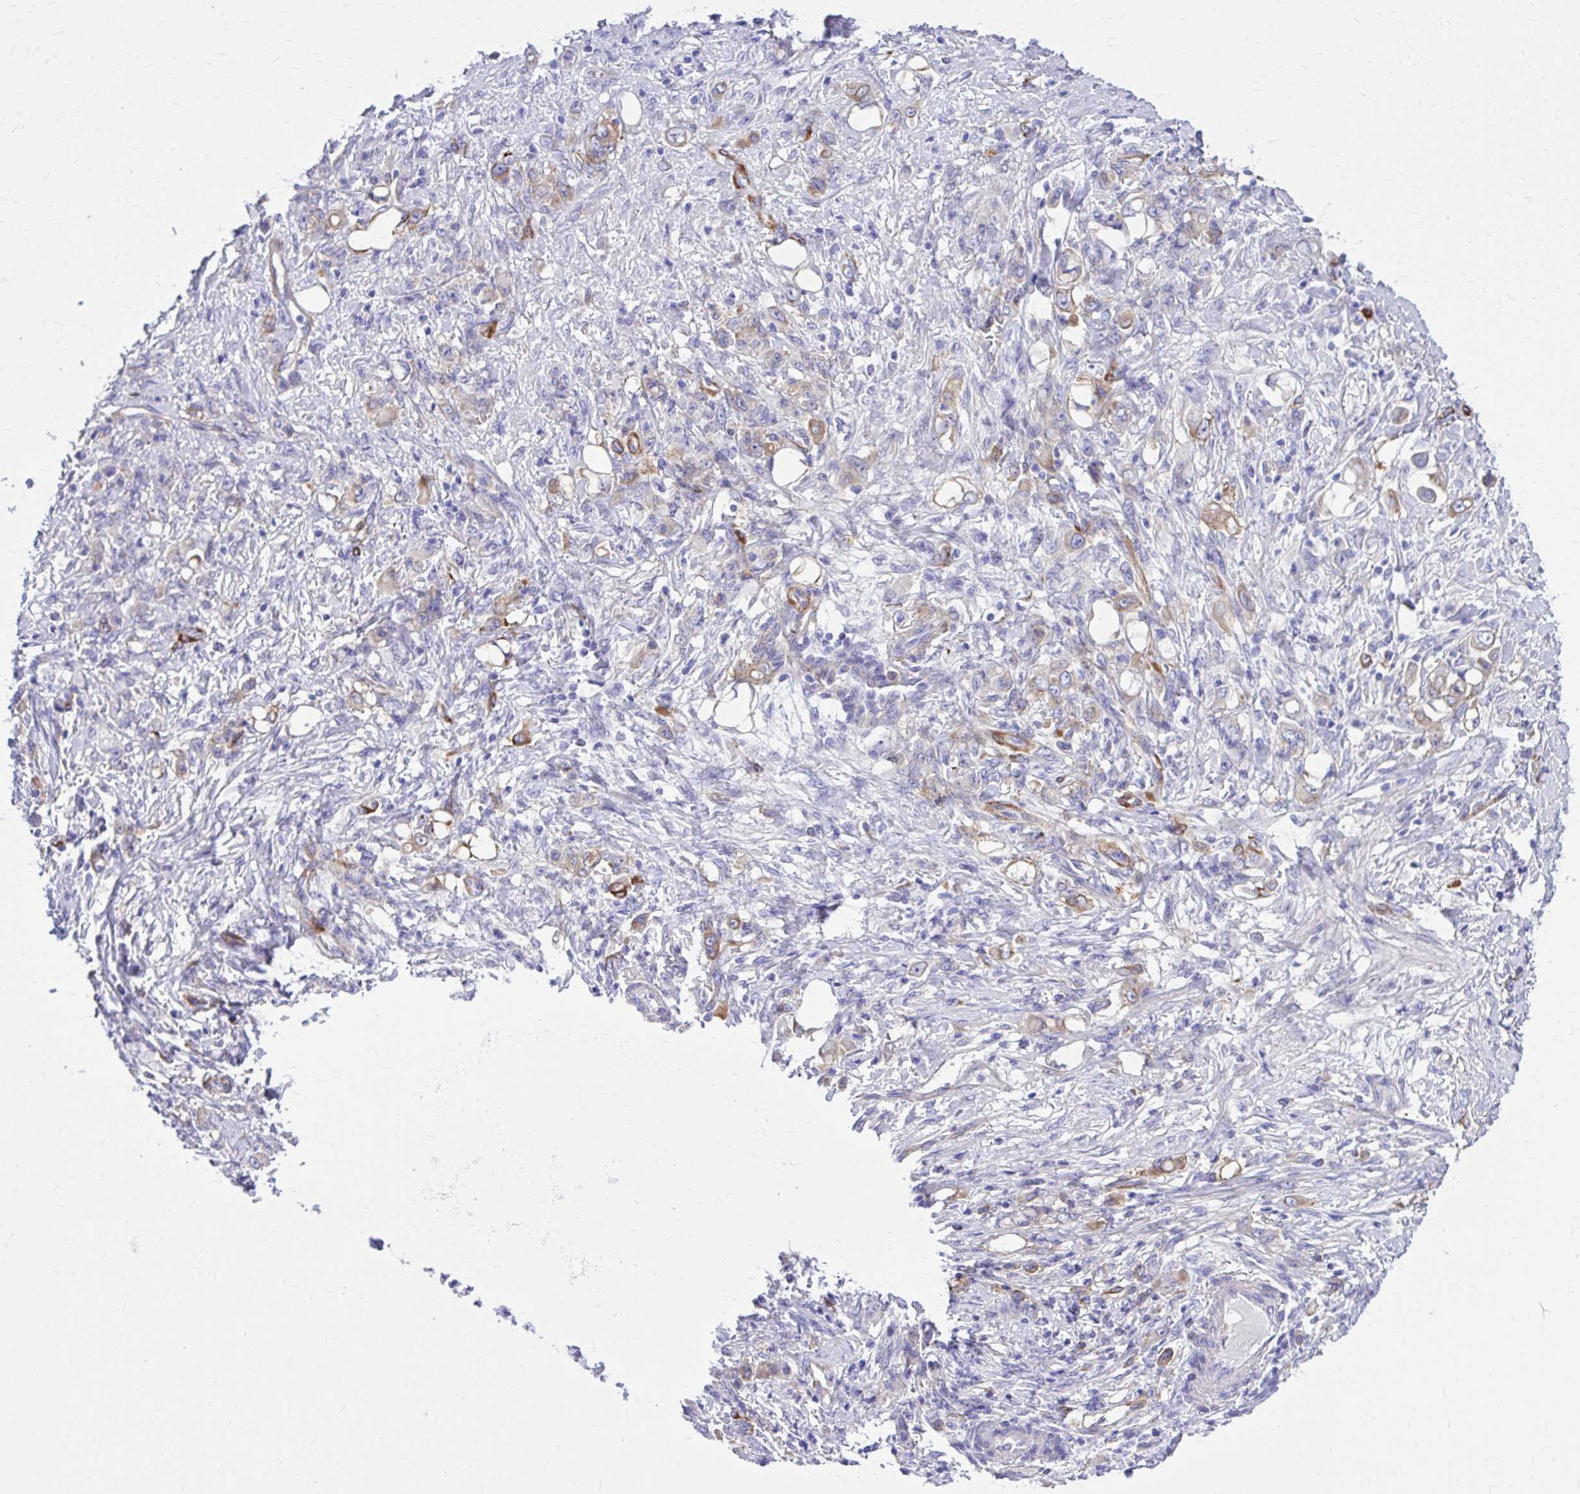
{"staining": {"intensity": "moderate", "quantity": "25%-75%", "location": "cytoplasmic/membranous"}, "tissue": "stomach cancer", "cell_type": "Tumor cells", "image_type": "cancer", "snomed": [{"axis": "morphology", "description": "Adenocarcinoma, NOS"}, {"axis": "topography", "description": "Stomach"}], "caption": "Stomach cancer (adenocarcinoma) was stained to show a protein in brown. There is medium levels of moderate cytoplasmic/membranous expression in about 25%-75% of tumor cells.", "gene": "EPB41L1", "patient": {"sex": "female", "age": 79}}